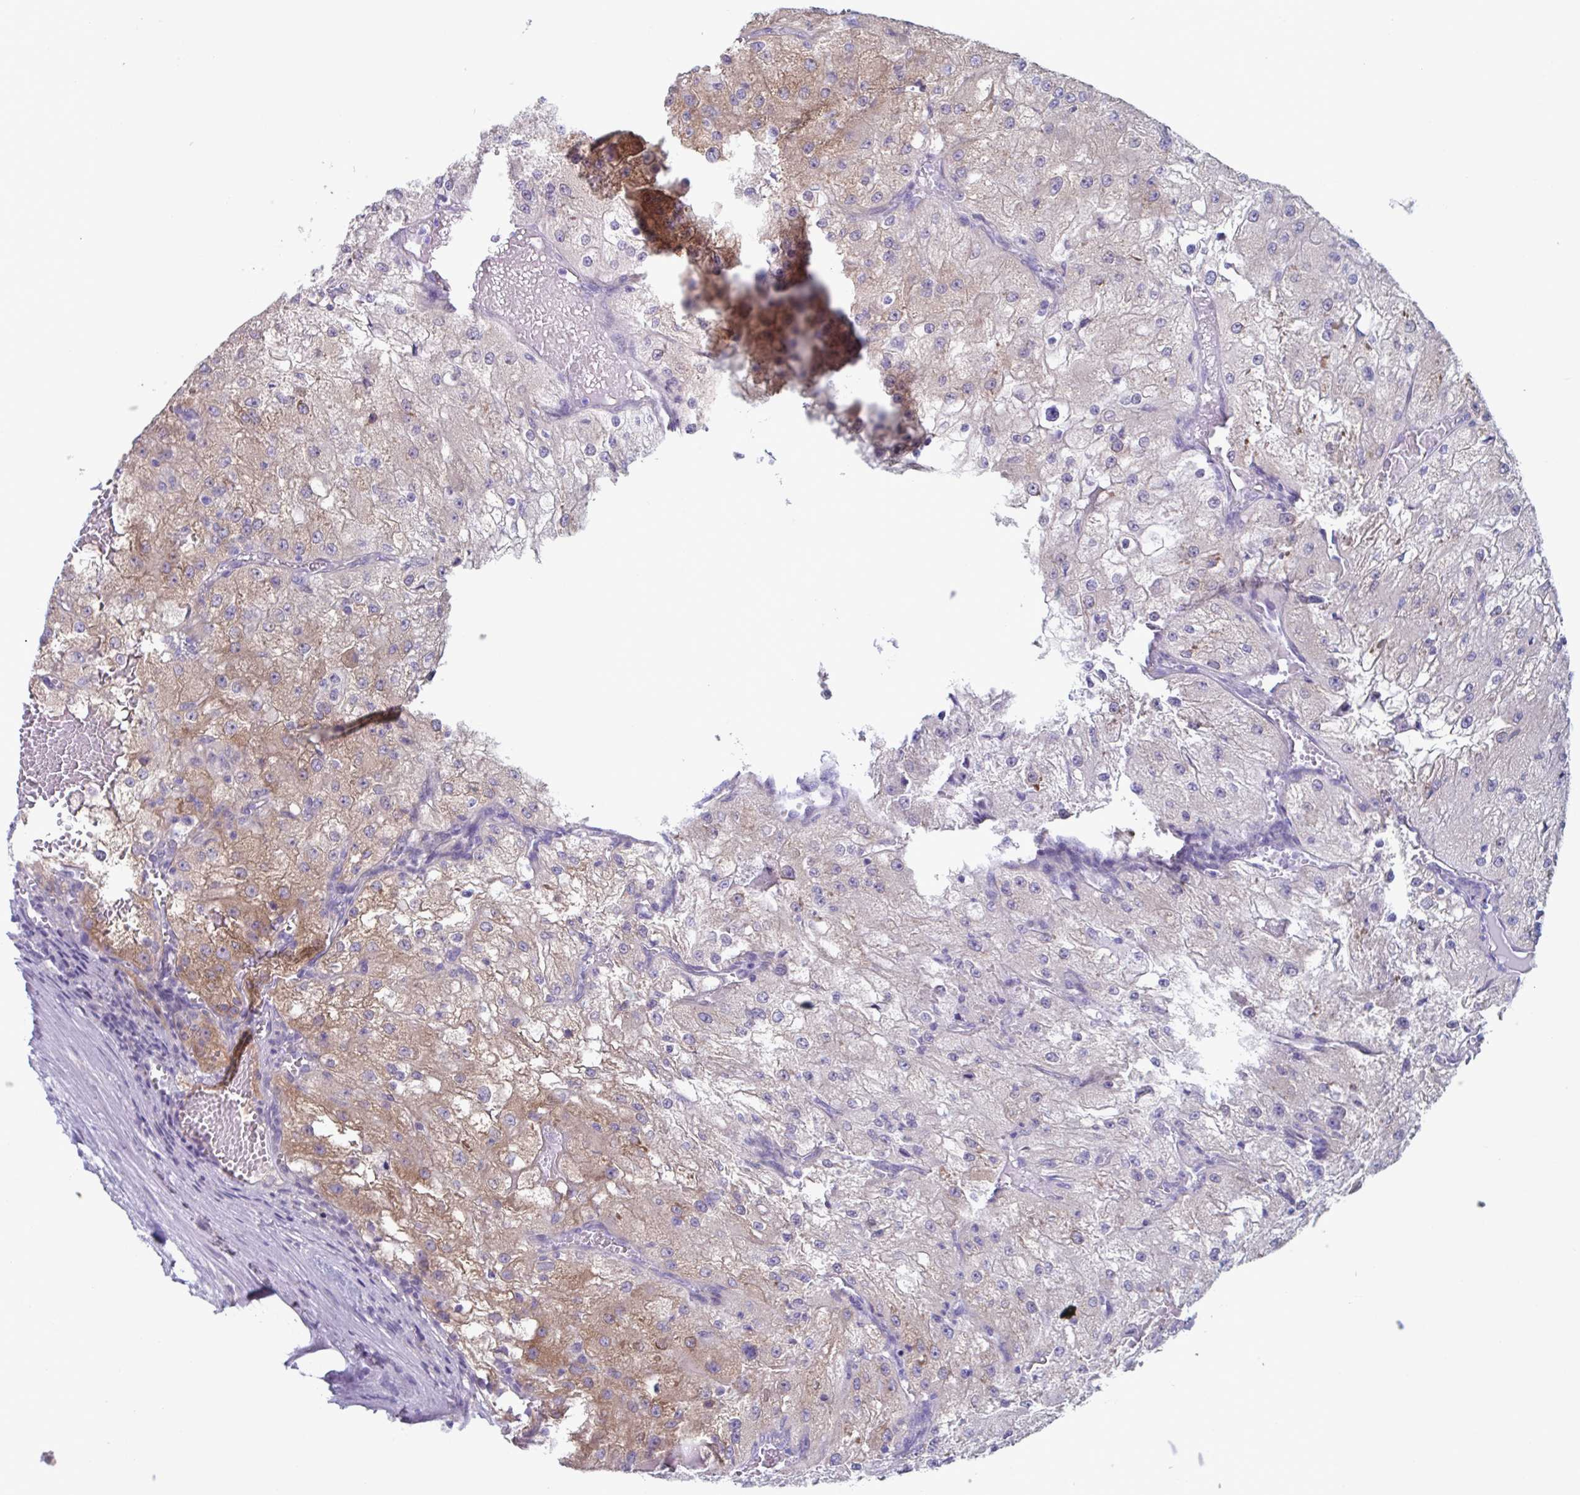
{"staining": {"intensity": "moderate", "quantity": "25%-75%", "location": "cytoplasmic/membranous"}, "tissue": "renal cancer", "cell_type": "Tumor cells", "image_type": "cancer", "snomed": [{"axis": "morphology", "description": "Adenocarcinoma, NOS"}, {"axis": "topography", "description": "Kidney"}], "caption": "Adenocarcinoma (renal) tissue demonstrates moderate cytoplasmic/membranous expression in about 25%-75% of tumor cells, visualized by immunohistochemistry.", "gene": "LPIN3", "patient": {"sex": "female", "age": 74}}